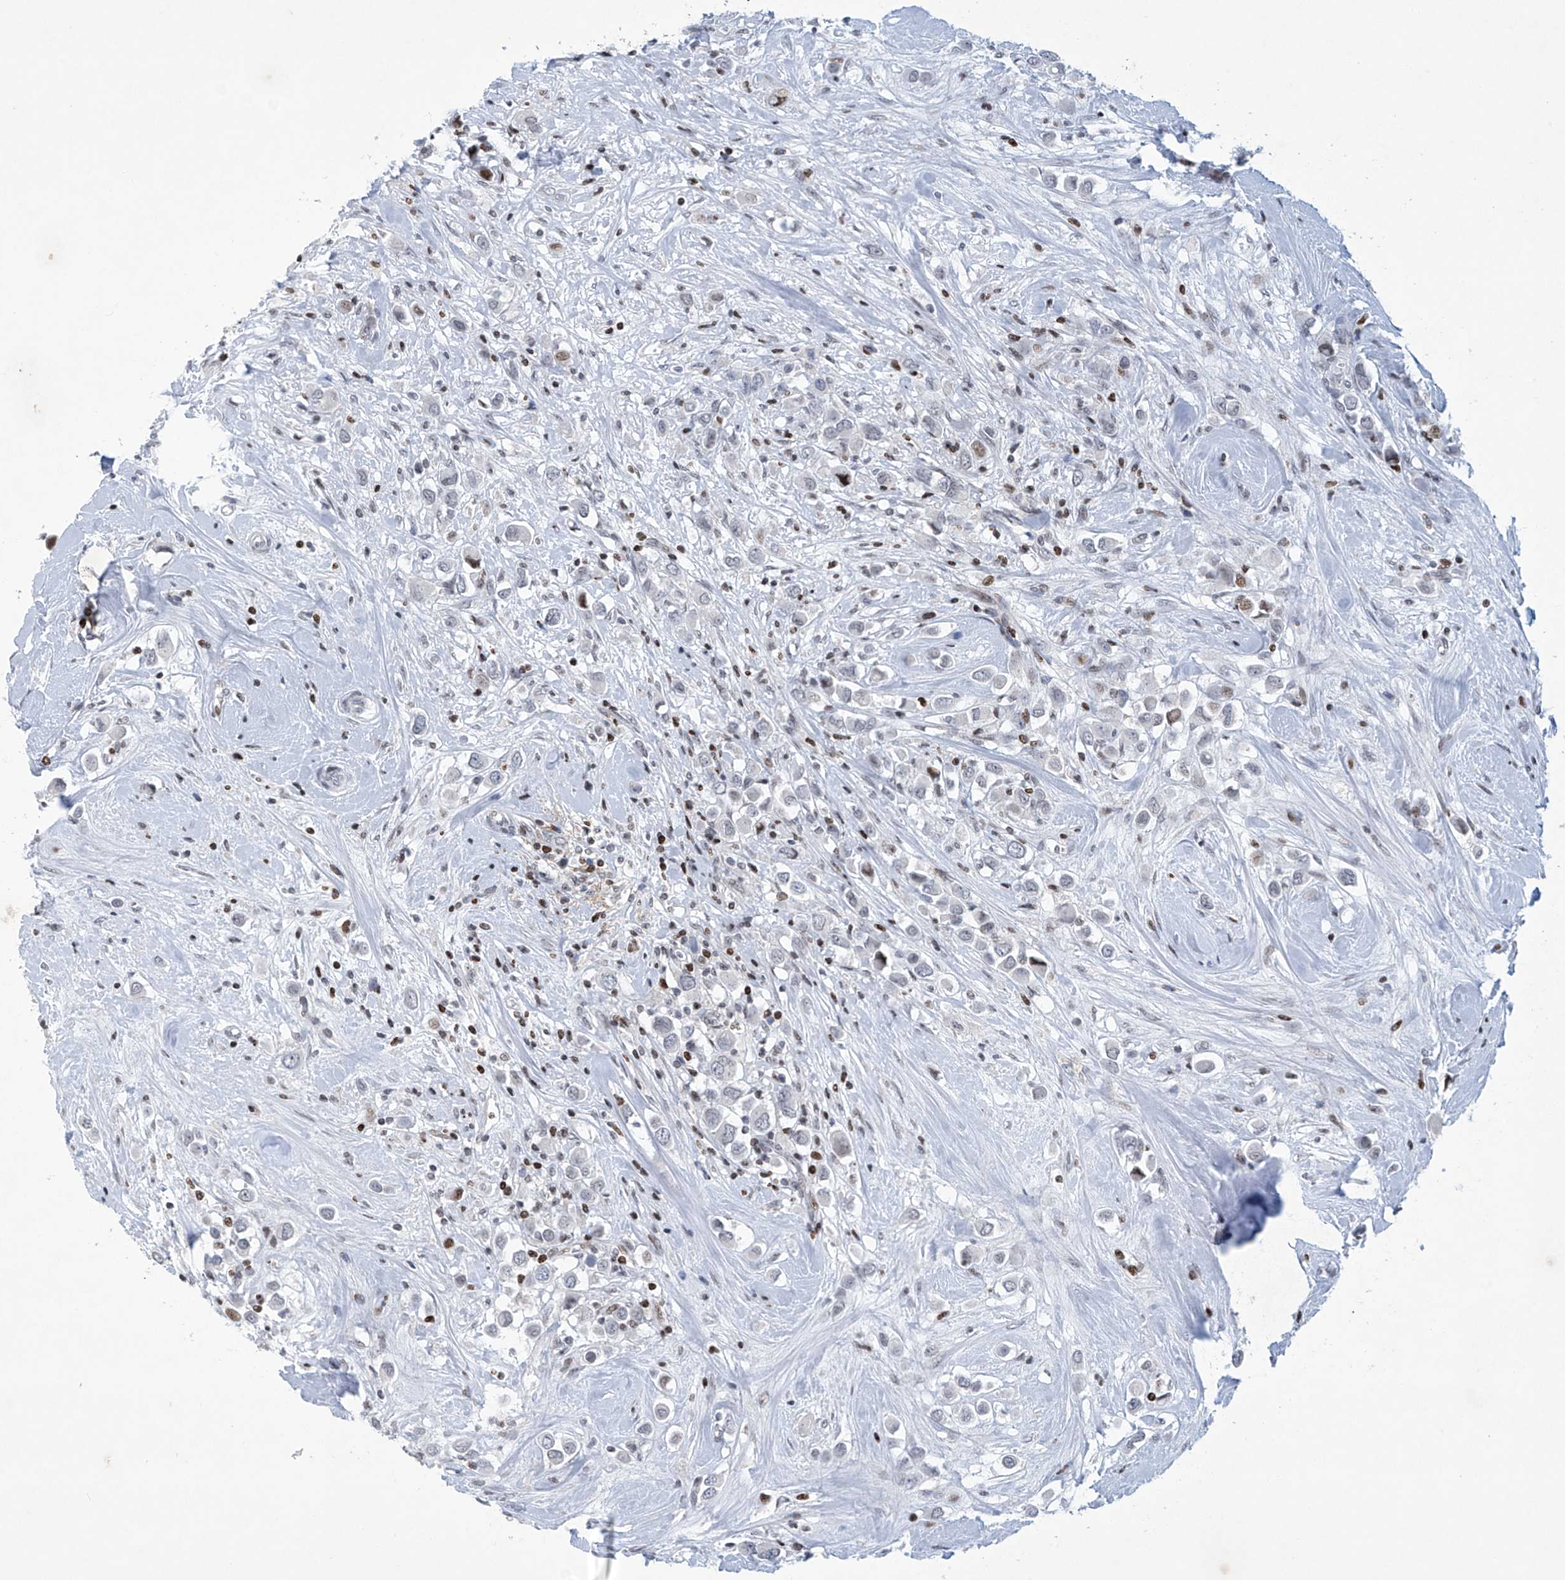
{"staining": {"intensity": "negative", "quantity": "none", "location": "none"}, "tissue": "breast cancer", "cell_type": "Tumor cells", "image_type": "cancer", "snomed": [{"axis": "morphology", "description": "Duct carcinoma"}, {"axis": "topography", "description": "Breast"}], "caption": "This is an immunohistochemistry (IHC) histopathology image of breast cancer. There is no positivity in tumor cells.", "gene": "RFX7", "patient": {"sex": "female", "age": 61}}